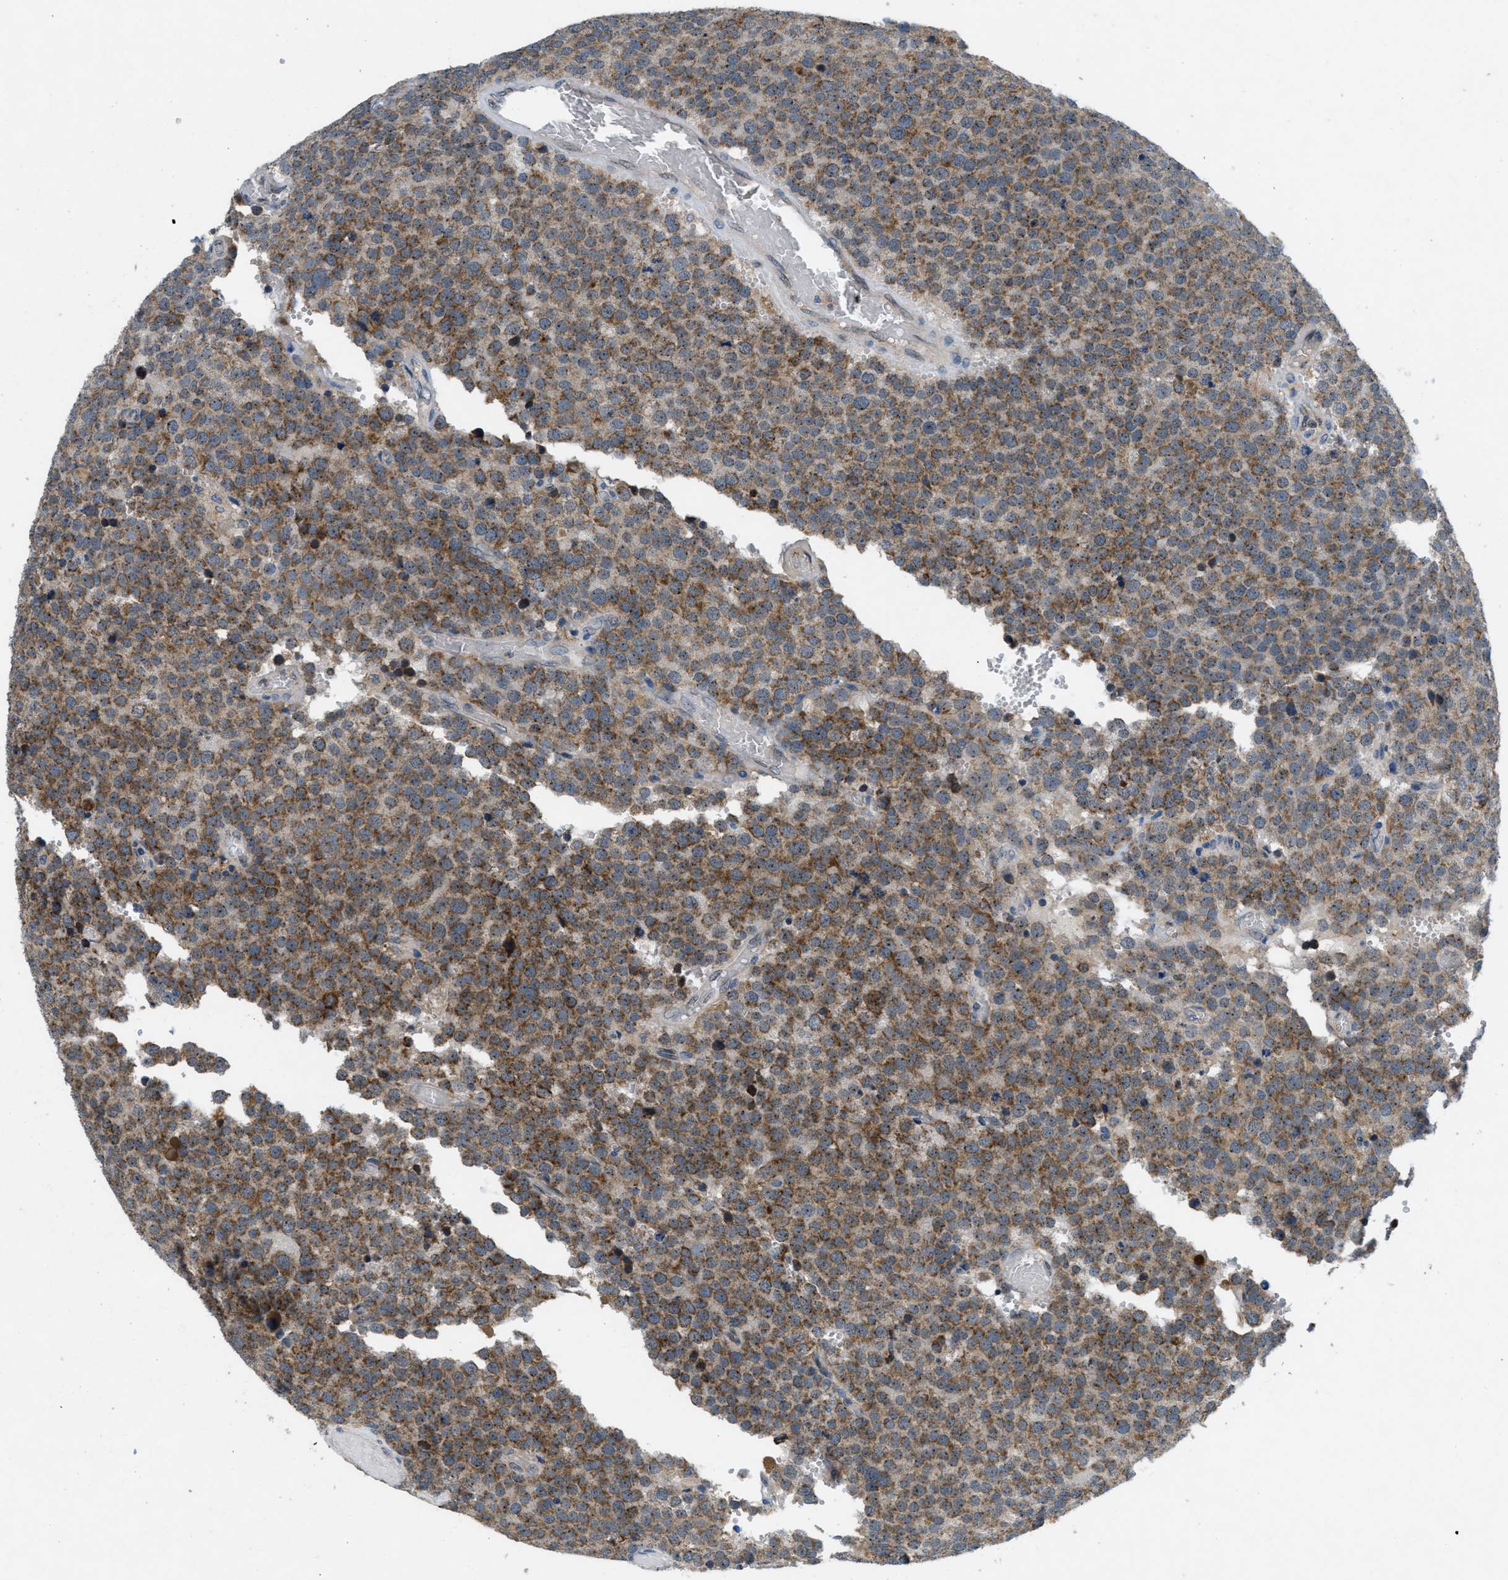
{"staining": {"intensity": "moderate", "quantity": ">75%", "location": "cytoplasmic/membranous"}, "tissue": "testis cancer", "cell_type": "Tumor cells", "image_type": "cancer", "snomed": [{"axis": "morphology", "description": "Normal tissue, NOS"}, {"axis": "morphology", "description": "Seminoma, NOS"}, {"axis": "topography", "description": "Testis"}], "caption": "The micrograph shows immunohistochemical staining of seminoma (testis). There is moderate cytoplasmic/membranous expression is appreciated in about >75% of tumor cells.", "gene": "PNKD", "patient": {"sex": "male", "age": 71}}